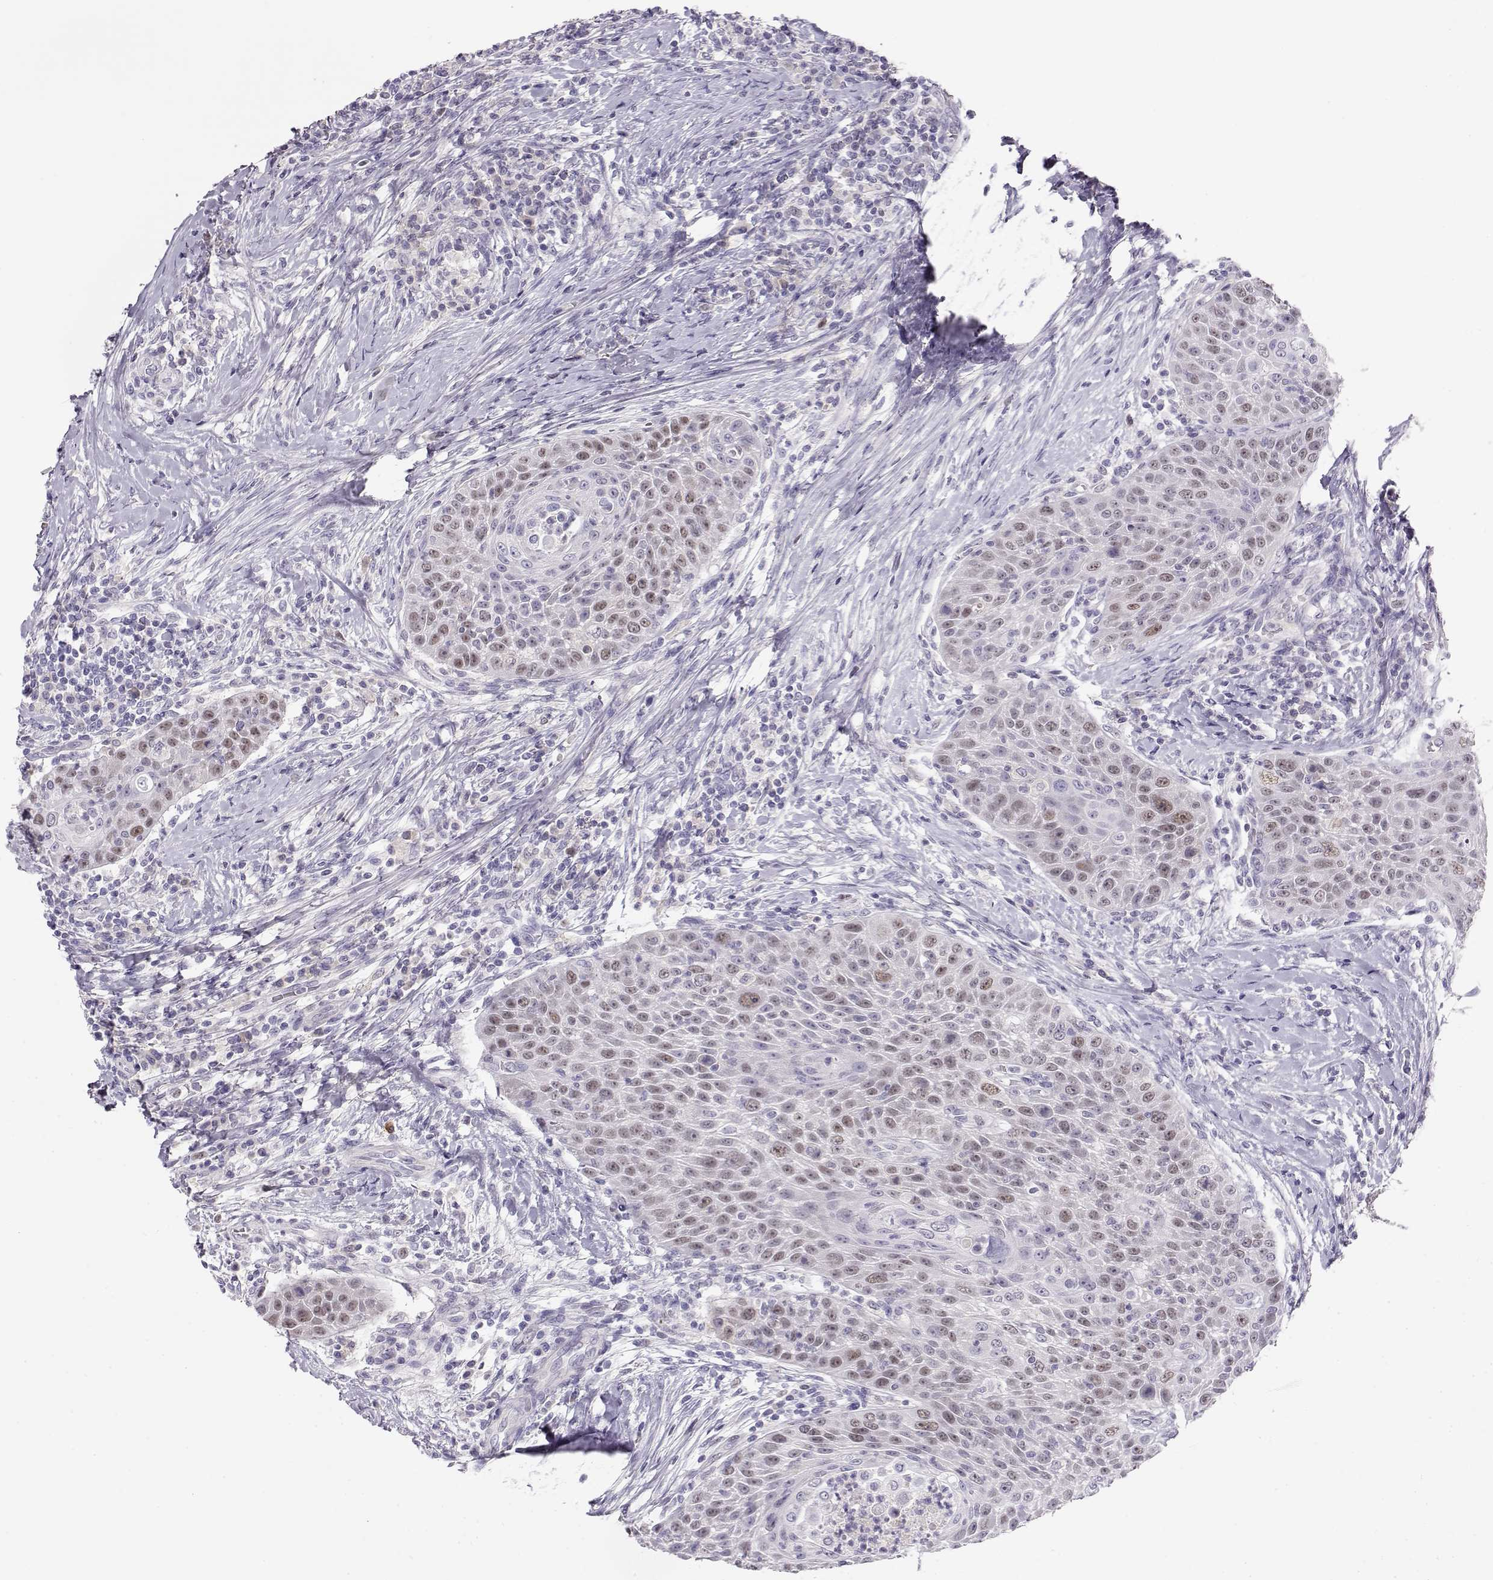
{"staining": {"intensity": "weak", "quantity": "<25%", "location": "nuclear"}, "tissue": "head and neck cancer", "cell_type": "Tumor cells", "image_type": "cancer", "snomed": [{"axis": "morphology", "description": "Squamous cell carcinoma, NOS"}, {"axis": "topography", "description": "Head-Neck"}], "caption": "Tumor cells are negative for protein expression in human squamous cell carcinoma (head and neck).", "gene": "OPN5", "patient": {"sex": "male", "age": 69}}